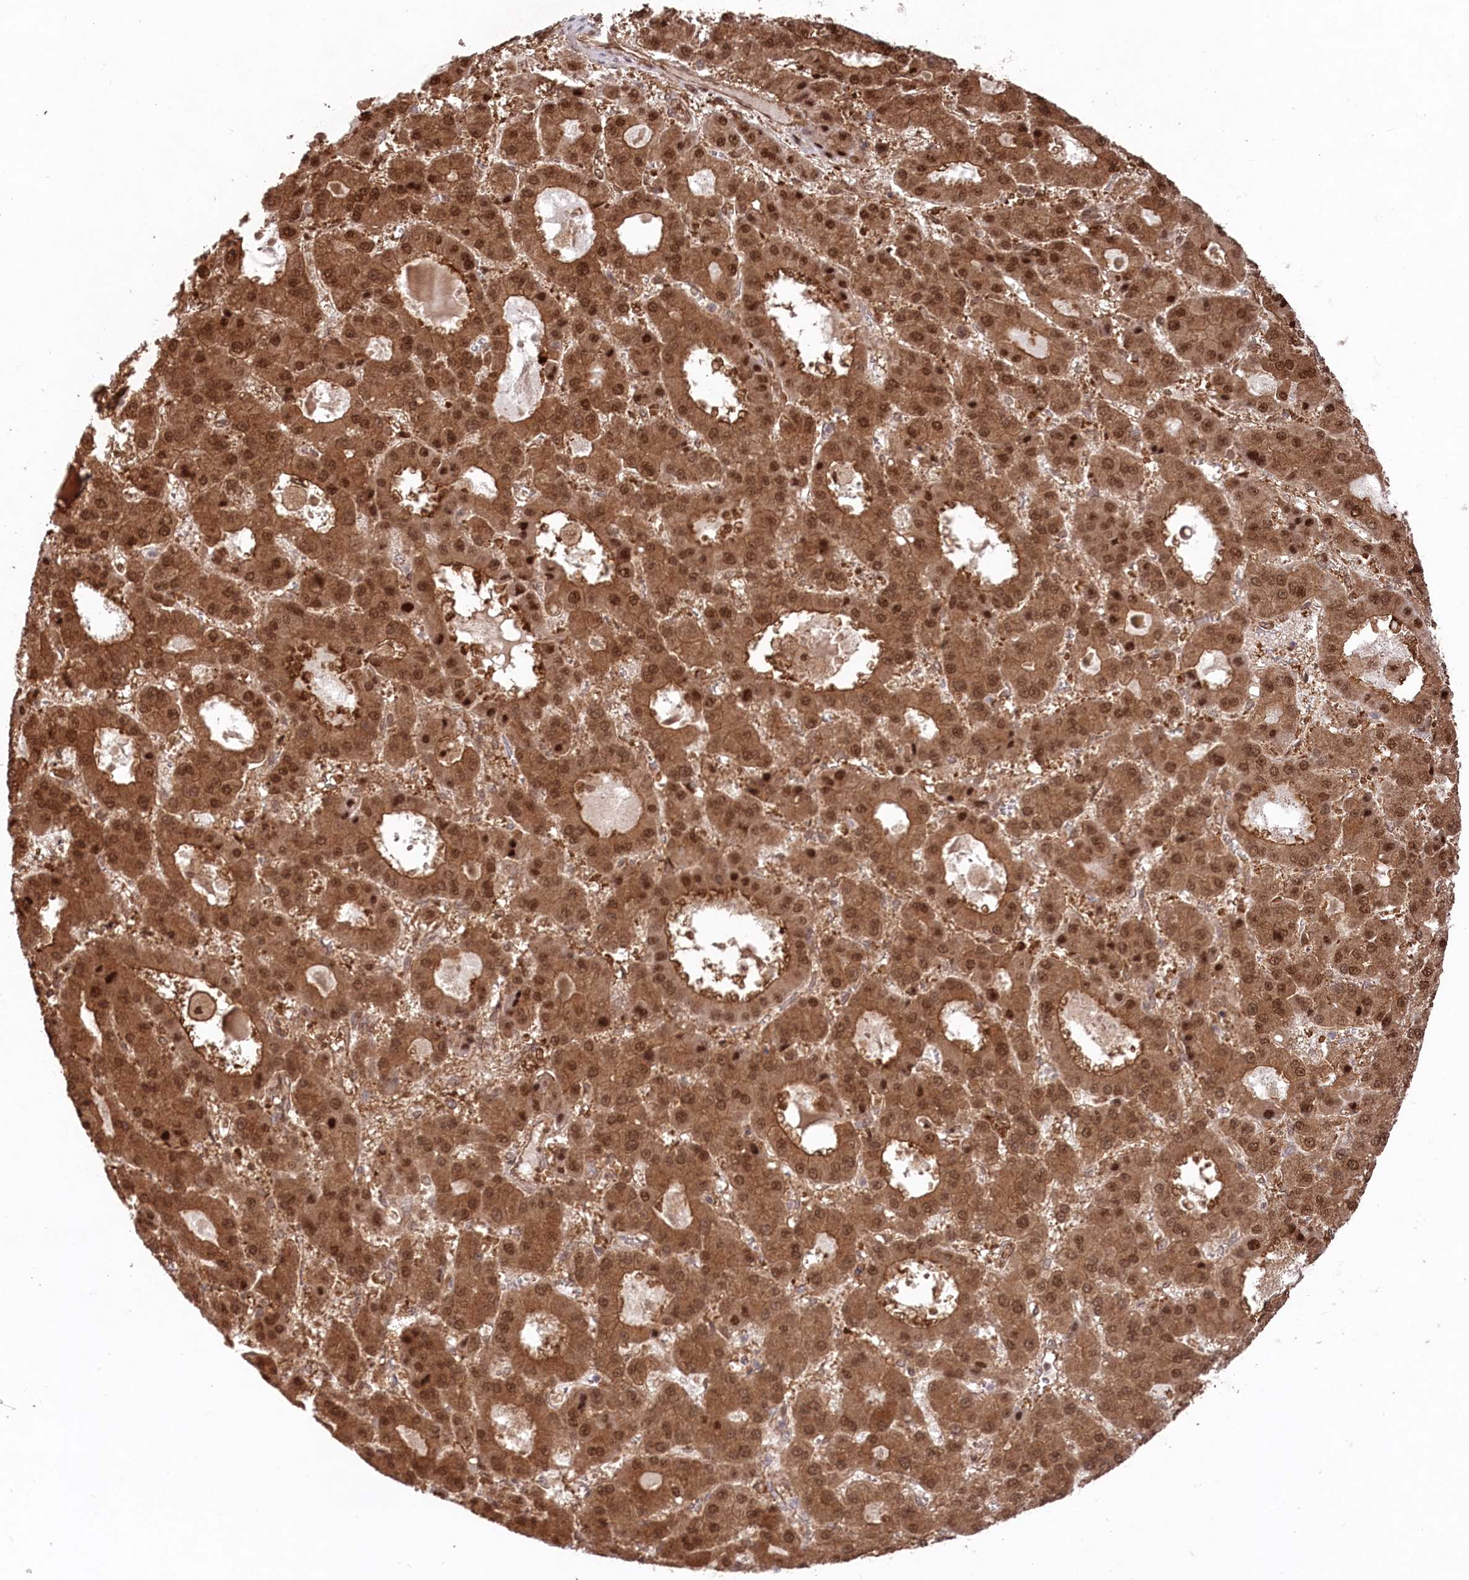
{"staining": {"intensity": "strong", "quantity": ">75%", "location": "cytoplasmic/membranous,nuclear"}, "tissue": "liver cancer", "cell_type": "Tumor cells", "image_type": "cancer", "snomed": [{"axis": "morphology", "description": "Carcinoma, Hepatocellular, NOS"}, {"axis": "topography", "description": "Liver"}], "caption": "The immunohistochemical stain labels strong cytoplasmic/membranous and nuclear expression in tumor cells of liver cancer tissue.", "gene": "PSMA1", "patient": {"sex": "male", "age": 70}}